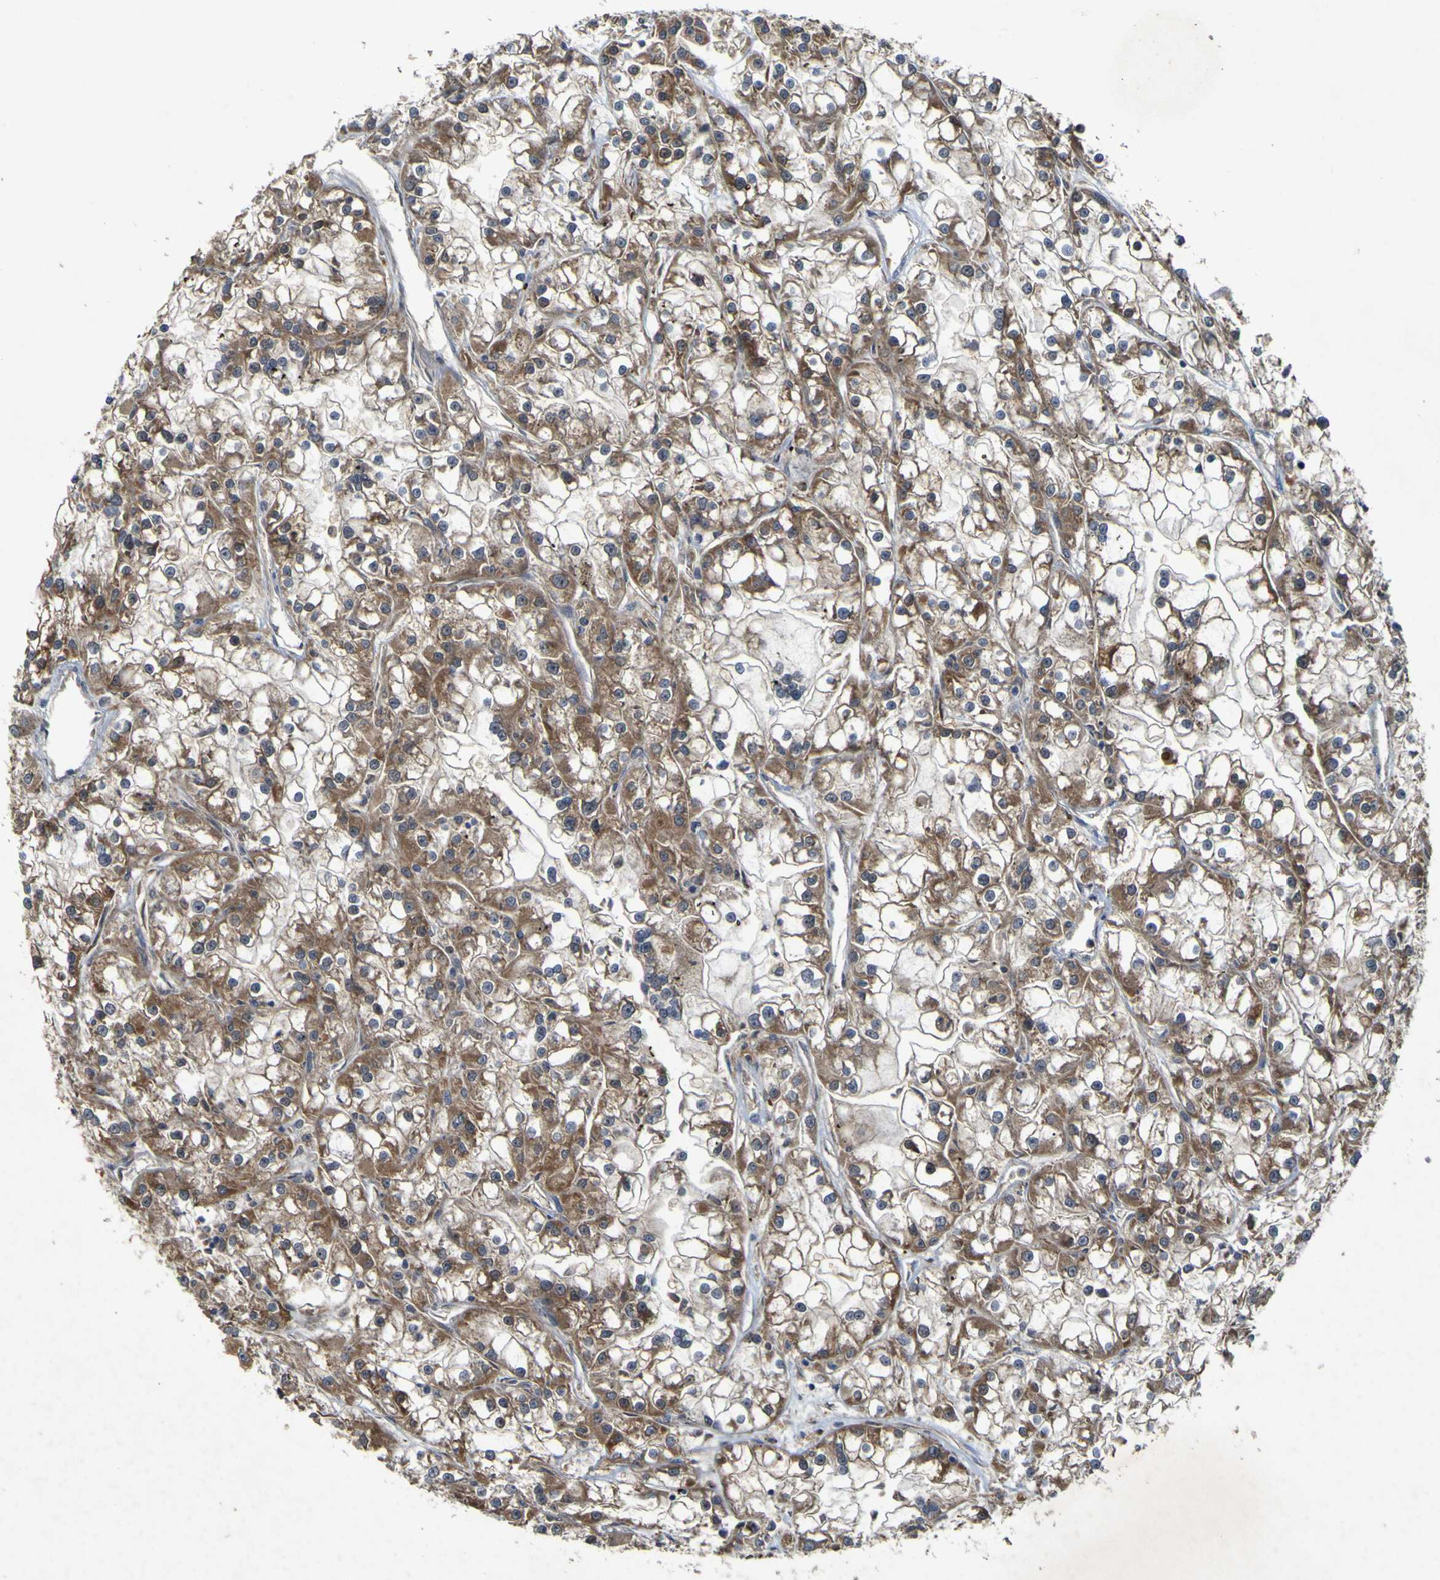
{"staining": {"intensity": "moderate", "quantity": ">75%", "location": "cytoplasmic/membranous"}, "tissue": "renal cancer", "cell_type": "Tumor cells", "image_type": "cancer", "snomed": [{"axis": "morphology", "description": "Adenocarcinoma, NOS"}, {"axis": "topography", "description": "Kidney"}], "caption": "Moderate cytoplasmic/membranous protein positivity is appreciated in about >75% of tumor cells in renal cancer (adenocarcinoma). (IHC, brightfield microscopy, high magnification).", "gene": "IRAK2", "patient": {"sex": "female", "age": 52}}